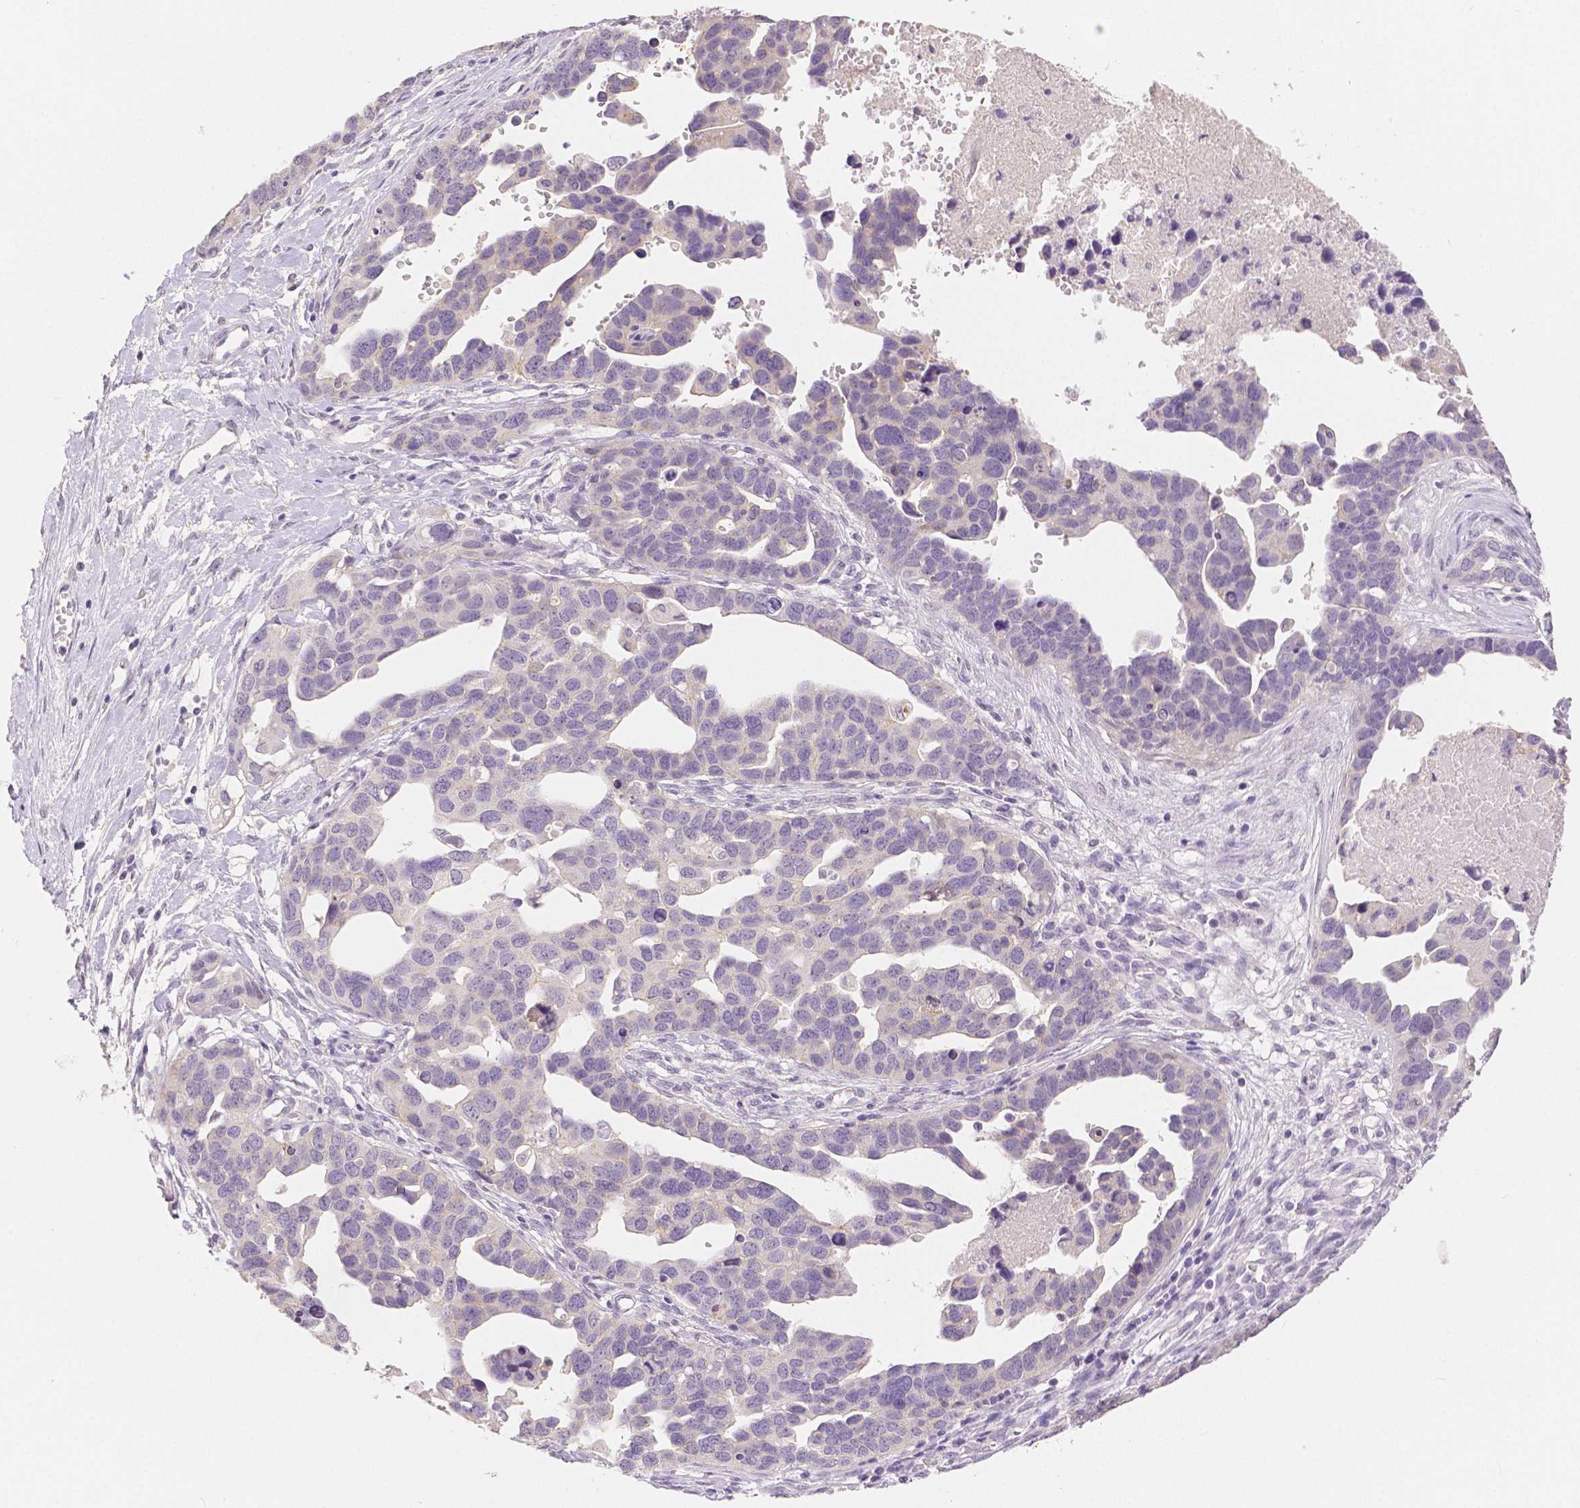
{"staining": {"intensity": "negative", "quantity": "none", "location": "none"}, "tissue": "ovarian cancer", "cell_type": "Tumor cells", "image_type": "cancer", "snomed": [{"axis": "morphology", "description": "Cystadenocarcinoma, serous, NOS"}, {"axis": "topography", "description": "Ovary"}], "caption": "Tumor cells show no significant protein positivity in serous cystadenocarcinoma (ovarian).", "gene": "OCLN", "patient": {"sex": "female", "age": 54}}